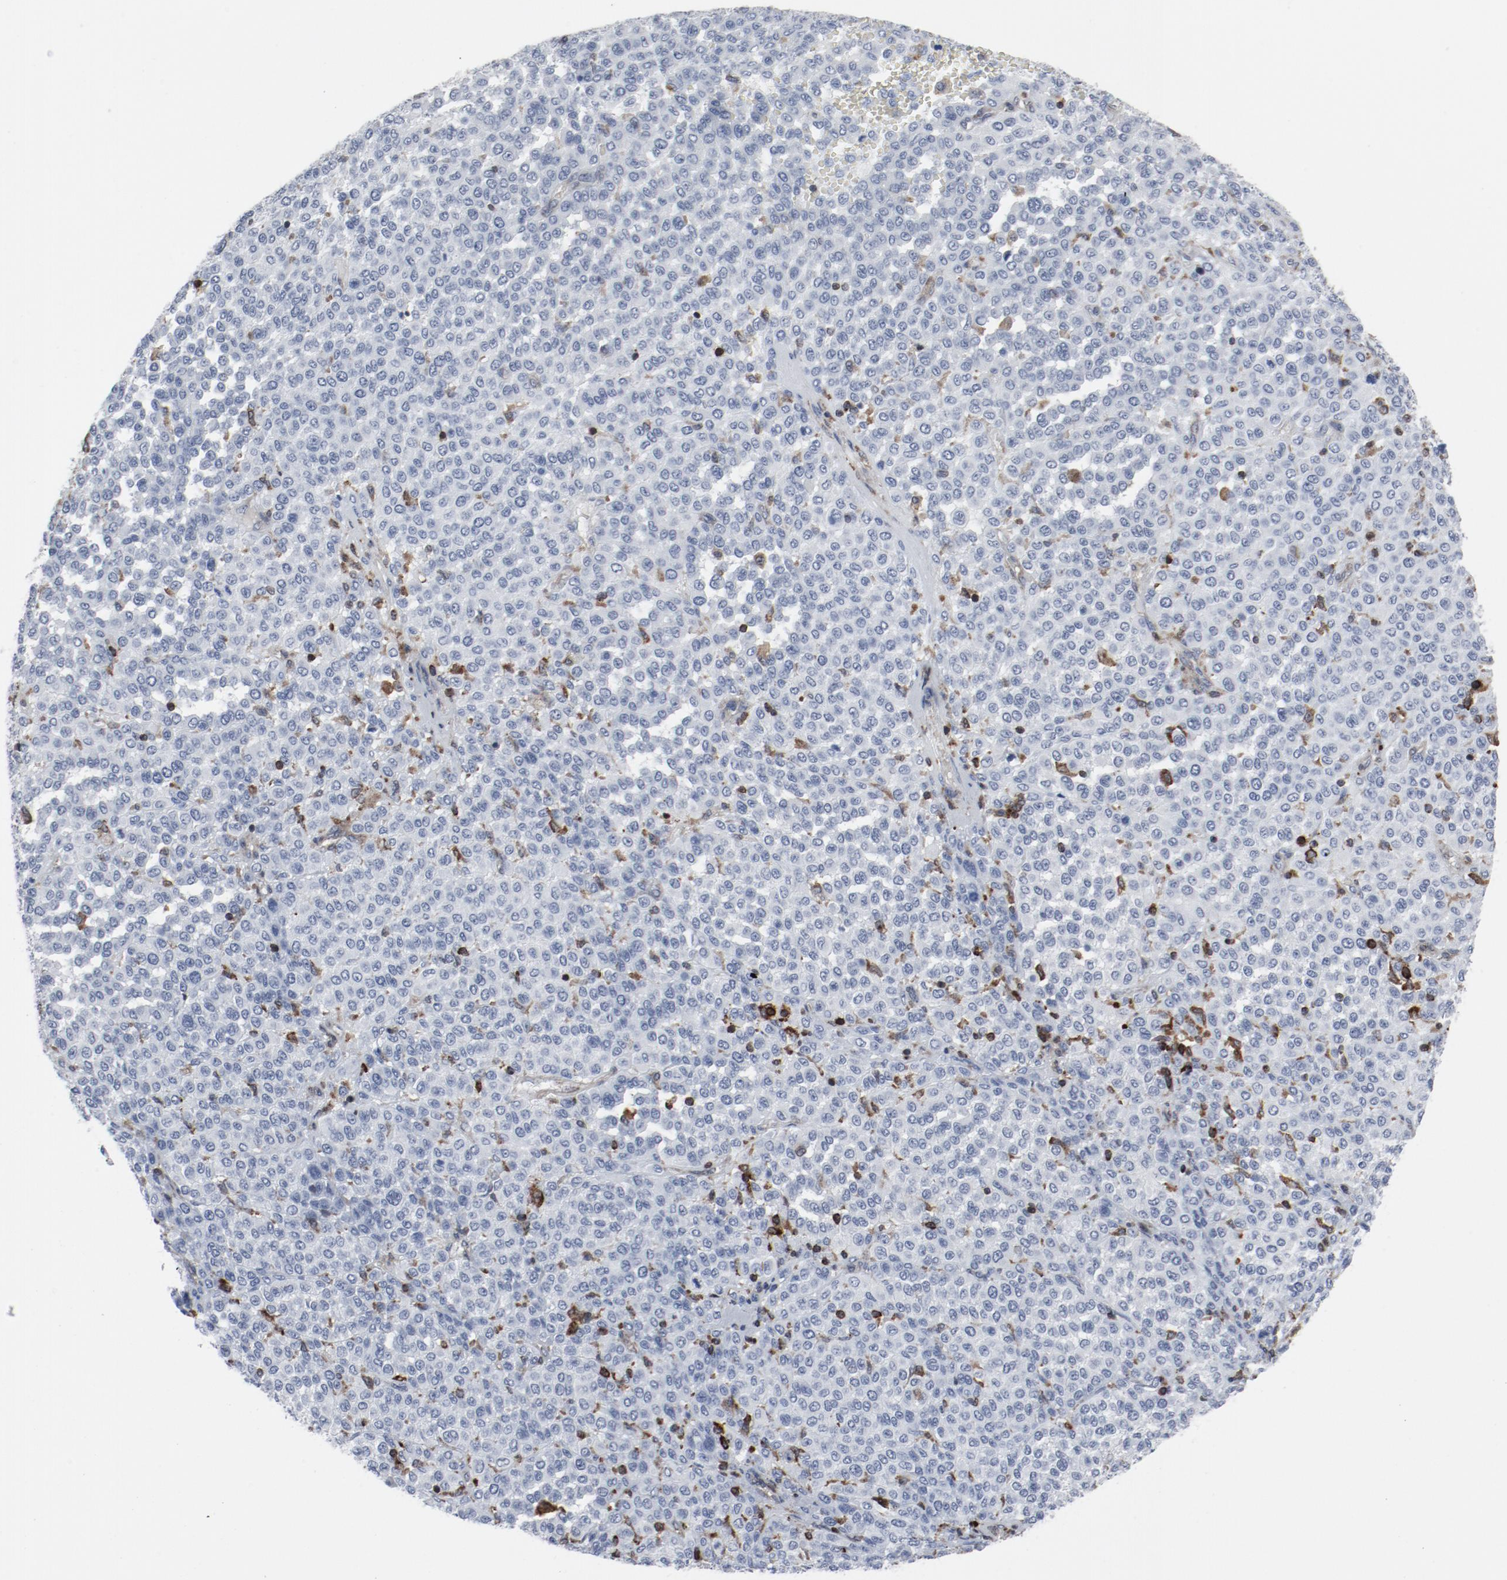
{"staining": {"intensity": "negative", "quantity": "none", "location": "none"}, "tissue": "melanoma", "cell_type": "Tumor cells", "image_type": "cancer", "snomed": [{"axis": "morphology", "description": "Malignant melanoma, Metastatic site"}, {"axis": "topography", "description": "Pancreas"}], "caption": "Tumor cells are negative for protein expression in human malignant melanoma (metastatic site). (Stains: DAB IHC with hematoxylin counter stain, Microscopy: brightfield microscopy at high magnification).", "gene": "LCP2", "patient": {"sex": "female", "age": 30}}